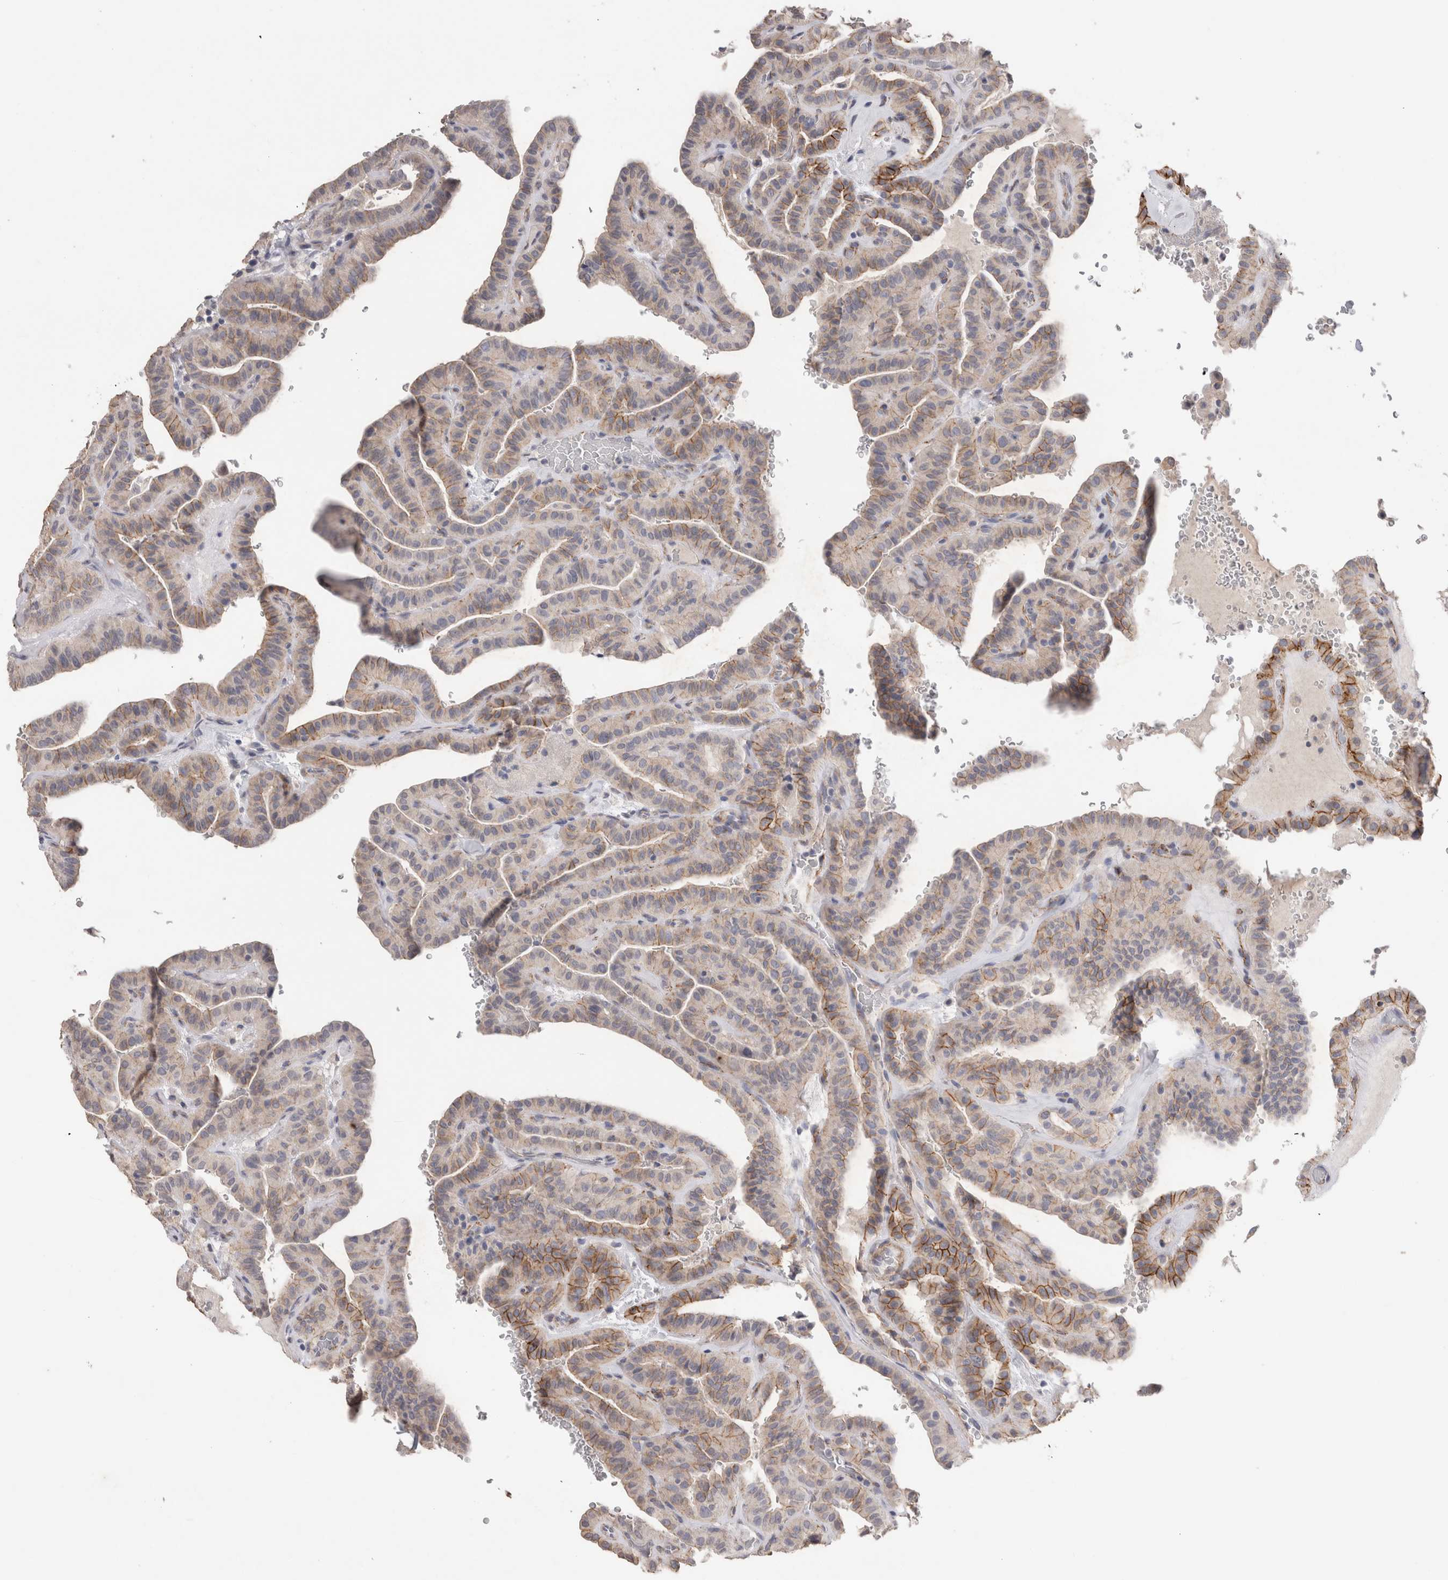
{"staining": {"intensity": "moderate", "quantity": "25%-75%", "location": "cytoplasmic/membranous"}, "tissue": "thyroid cancer", "cell_type": "Tumor cells", "image_type": "cancer", "snomed": [{"axis": "morphology", "description": "Papillary adenocarcinoma, NOS"}, {"axis": "topography", "description": "Thyroid gland"}], "caption": "IHC (DAB (3,3'-diaminobenzidine)) staining of human thyroid papillary adenocarcinoma shows moderate cytoplasmic/membranous protein positivity in about 25%-75% of tumor cells.", "gene": "CDH6", "patient": {"sex": "male", "age": 77}}